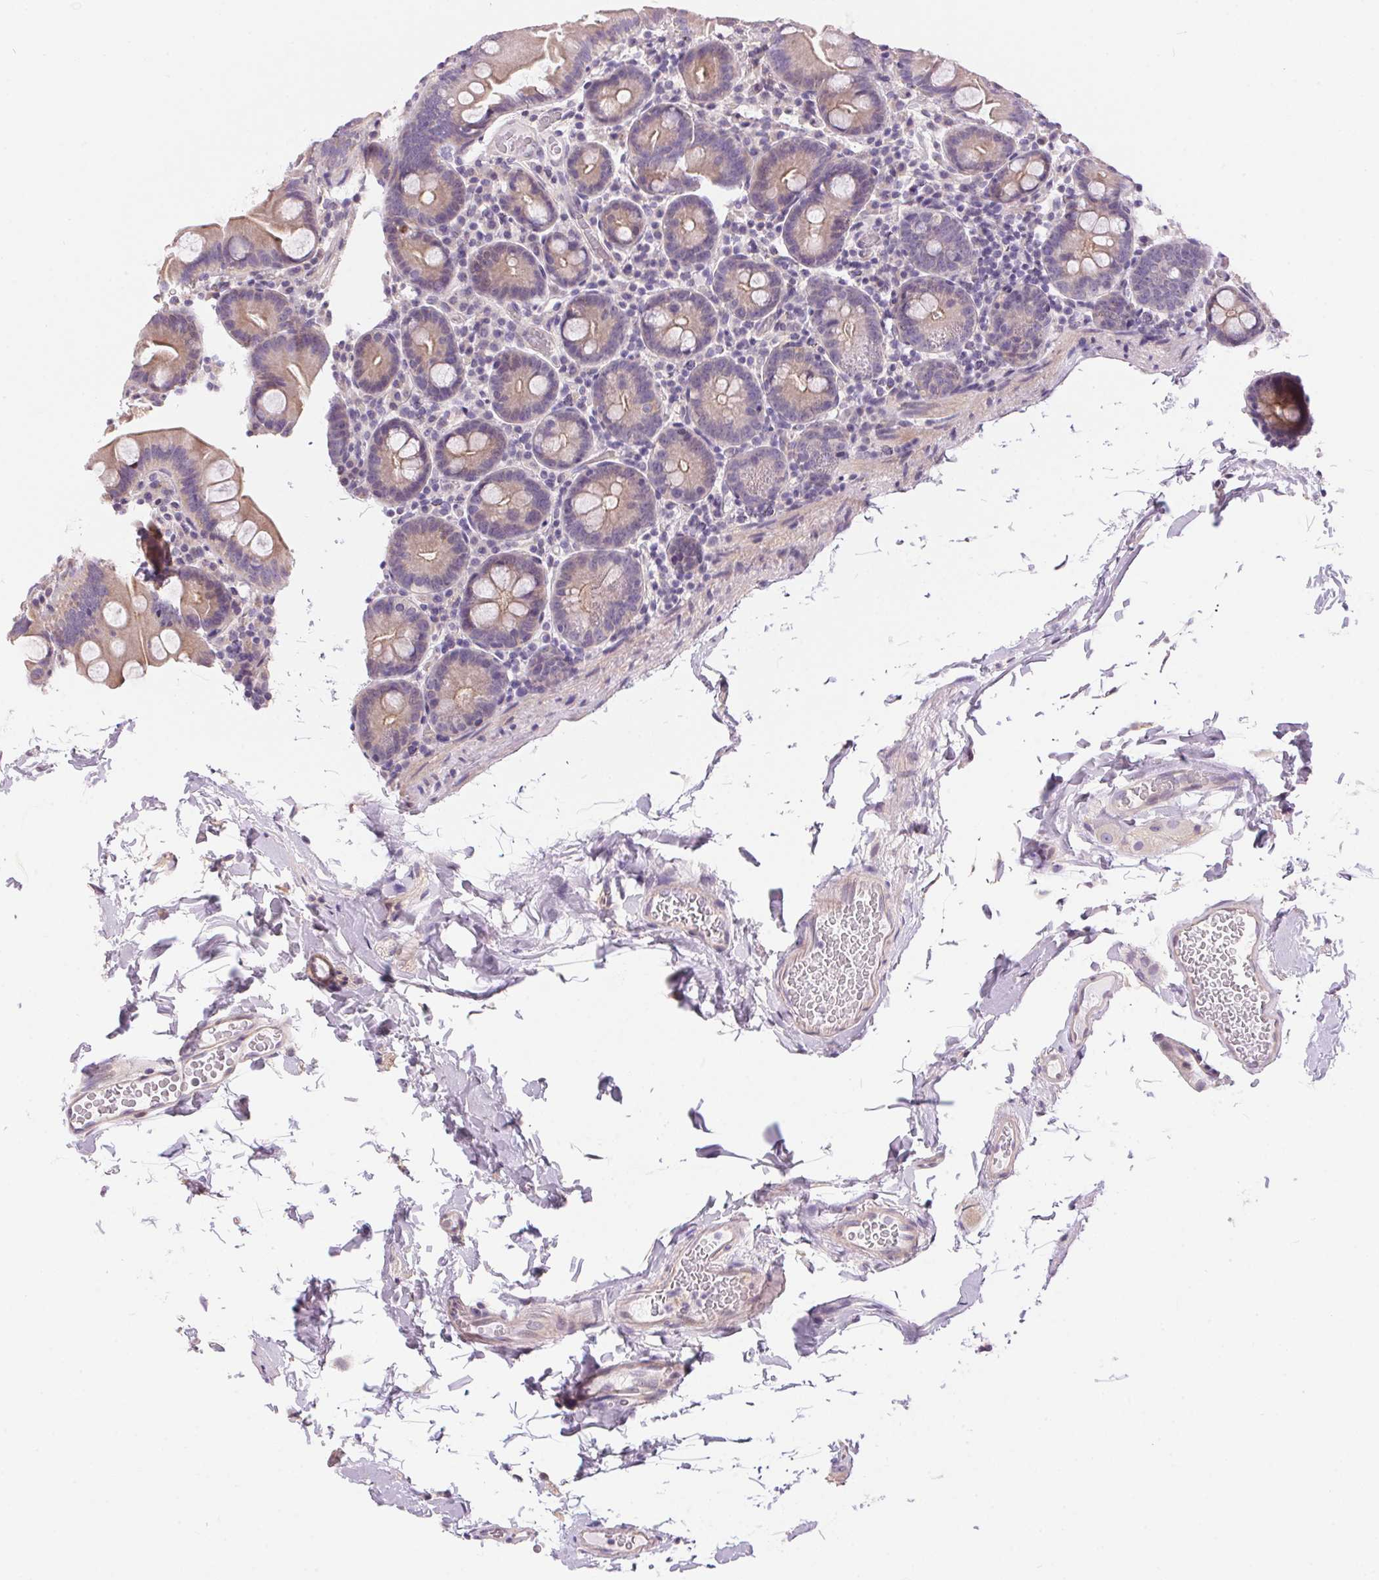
{"staining": {"intensity": "weak", "quantity": "25%-75%", "location": "cytoplasmic/membranous"}, "tissue": "small intestine", "cell_type": "Glandular cells", "image_type": "normal", "snomed": [{"axis": "morphology", "description": "Normal tissue, NOS"}, {"axis": "topography", "description": "Small intestine"}], "caption": "Weak cytoplasmic/membranous protein positivity is appreciated in about 25%-75% of glandular cells in small intestine.", "gene": "UNC13B", "patient": {"sex": "female", "age": 68}}